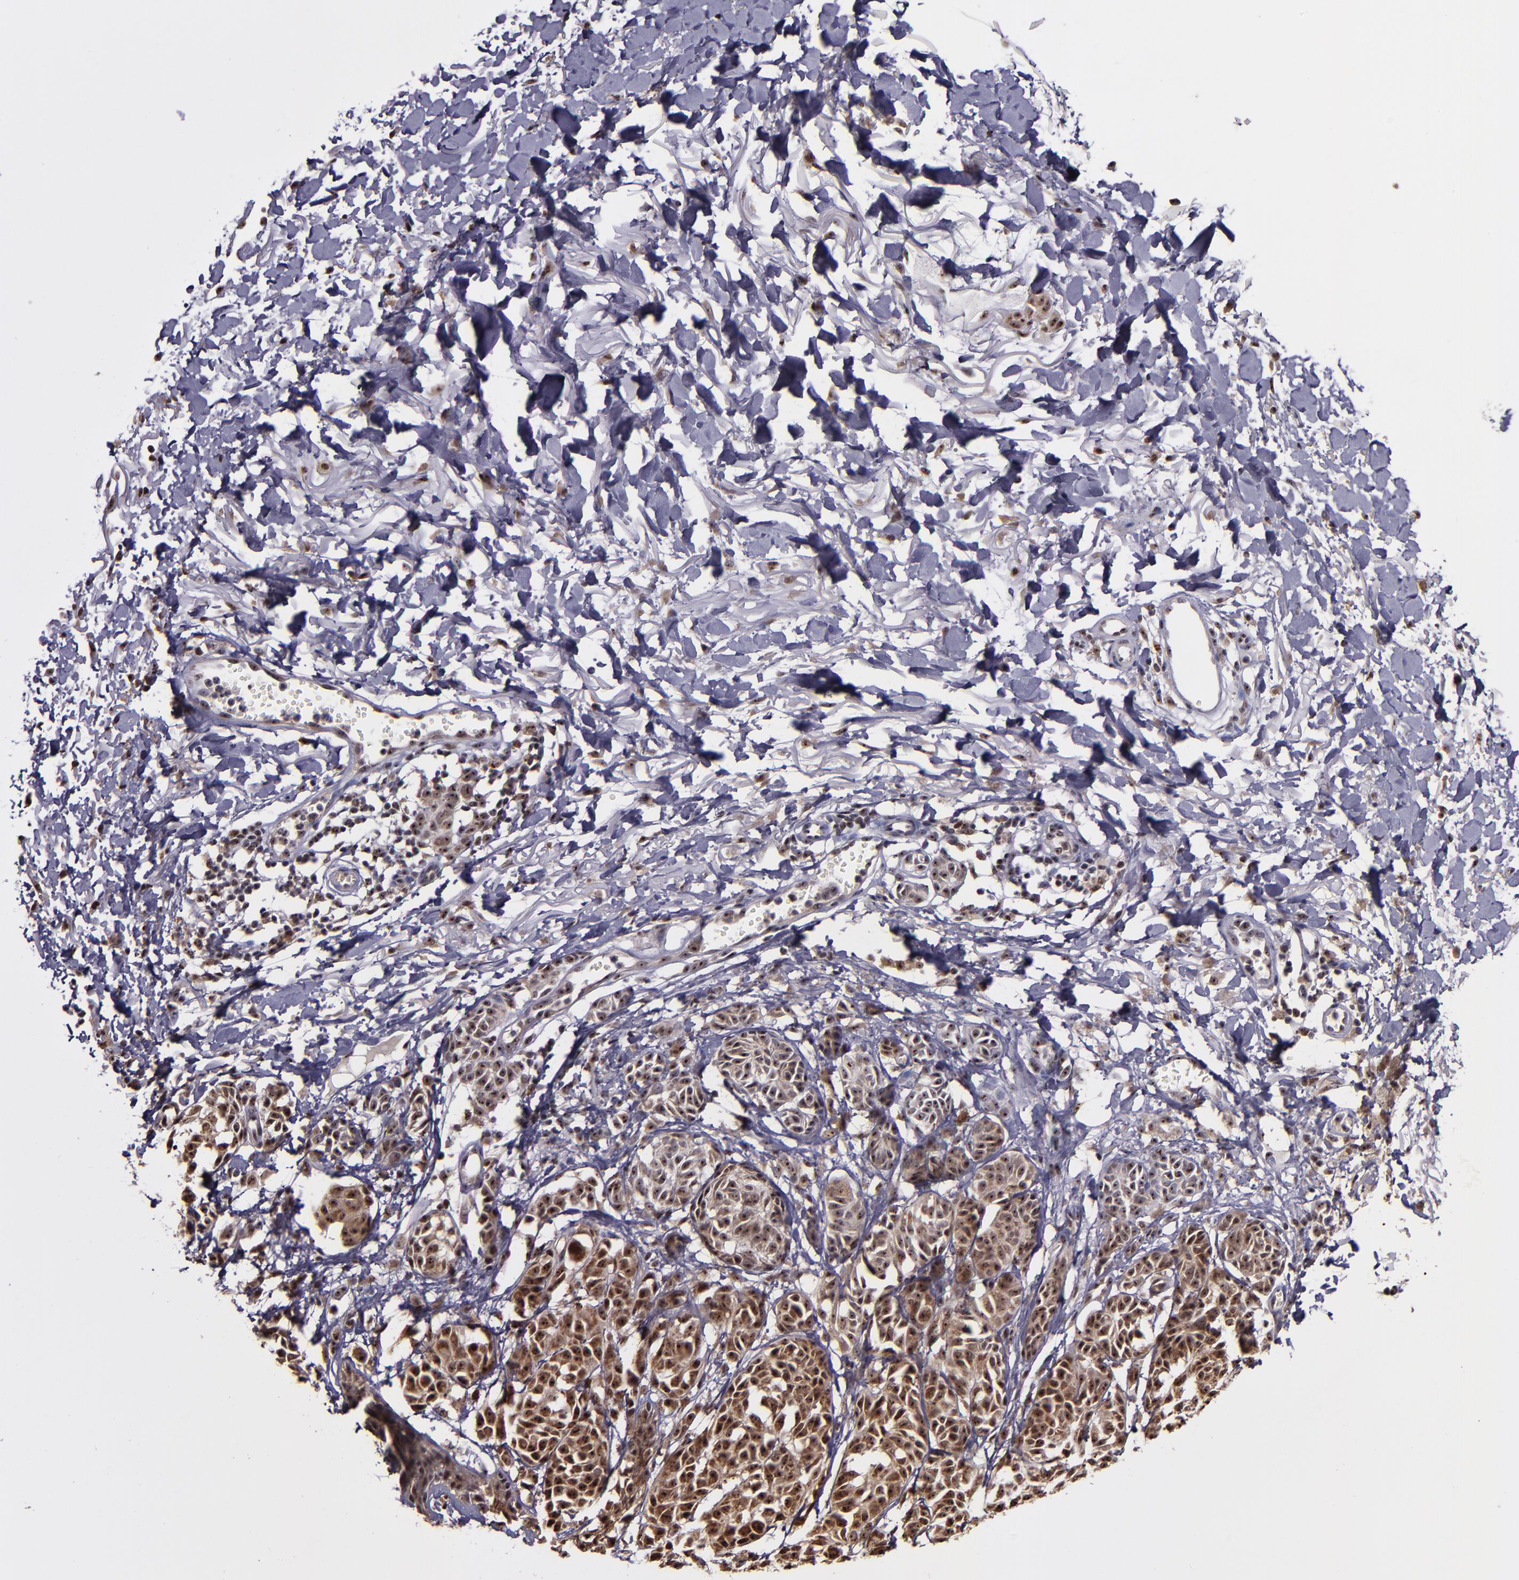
{"staining": {"intensity": "strong", "quantity": ">75%", "location": "cytoplasmic/membranous,nuclear"}, "tissue": "melanoma", "cell_type": "Tumor cells", "image_type": "cancer", "snomed": [{"axis": "morphology", "description": "Malignant melanoma, NOS"}, {"axis": "topography", "description": "Skin"}], "caption": "This is an image of immunohistochemistry (IHC) staining of melanoma, which shows strong expression in the cytoplasmic/membranous and nuclear of tumor cells.", "gene": "CECR2", "patient": {"sex": "male", "age": 76}}